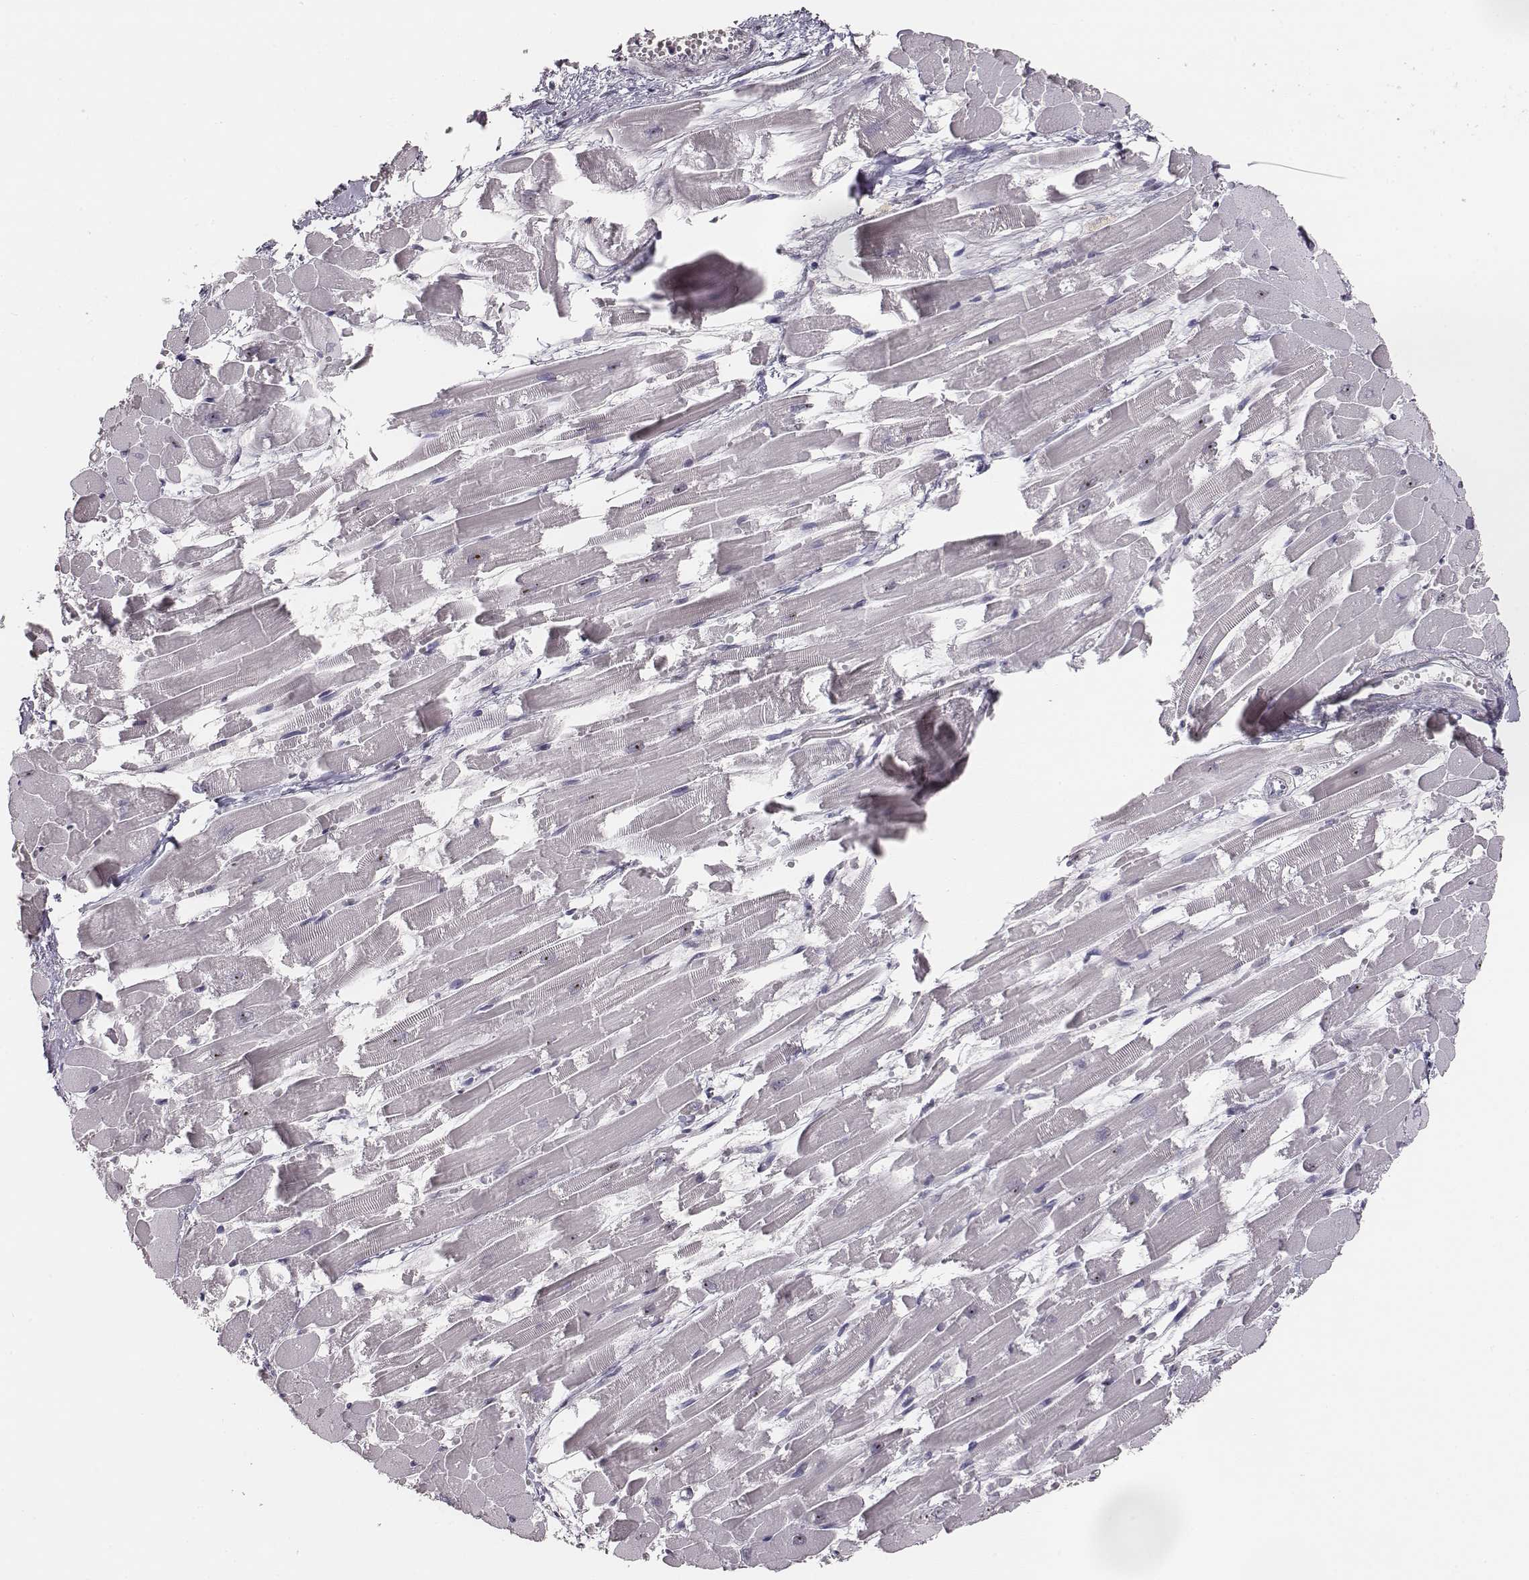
{"staining": {"intensity": "moderate", "quantity": ">75%", "location": "nuclear"}, "tissue": "heart muscle", "cell_type": "Cardiomyocytes", "image_type": "normal", "snomed": [{"axis": "morphology", "description": "Normal tissue, NOS"}, {"axis": "topography", "description": "Heart"}], "caption": "Cardiomyocytes demonstrate moderate nuclear positivity in about >75% of cells in normal heart muscle.", "gene": "NIFK", "patient": {"sex": "female", "age": 52}}